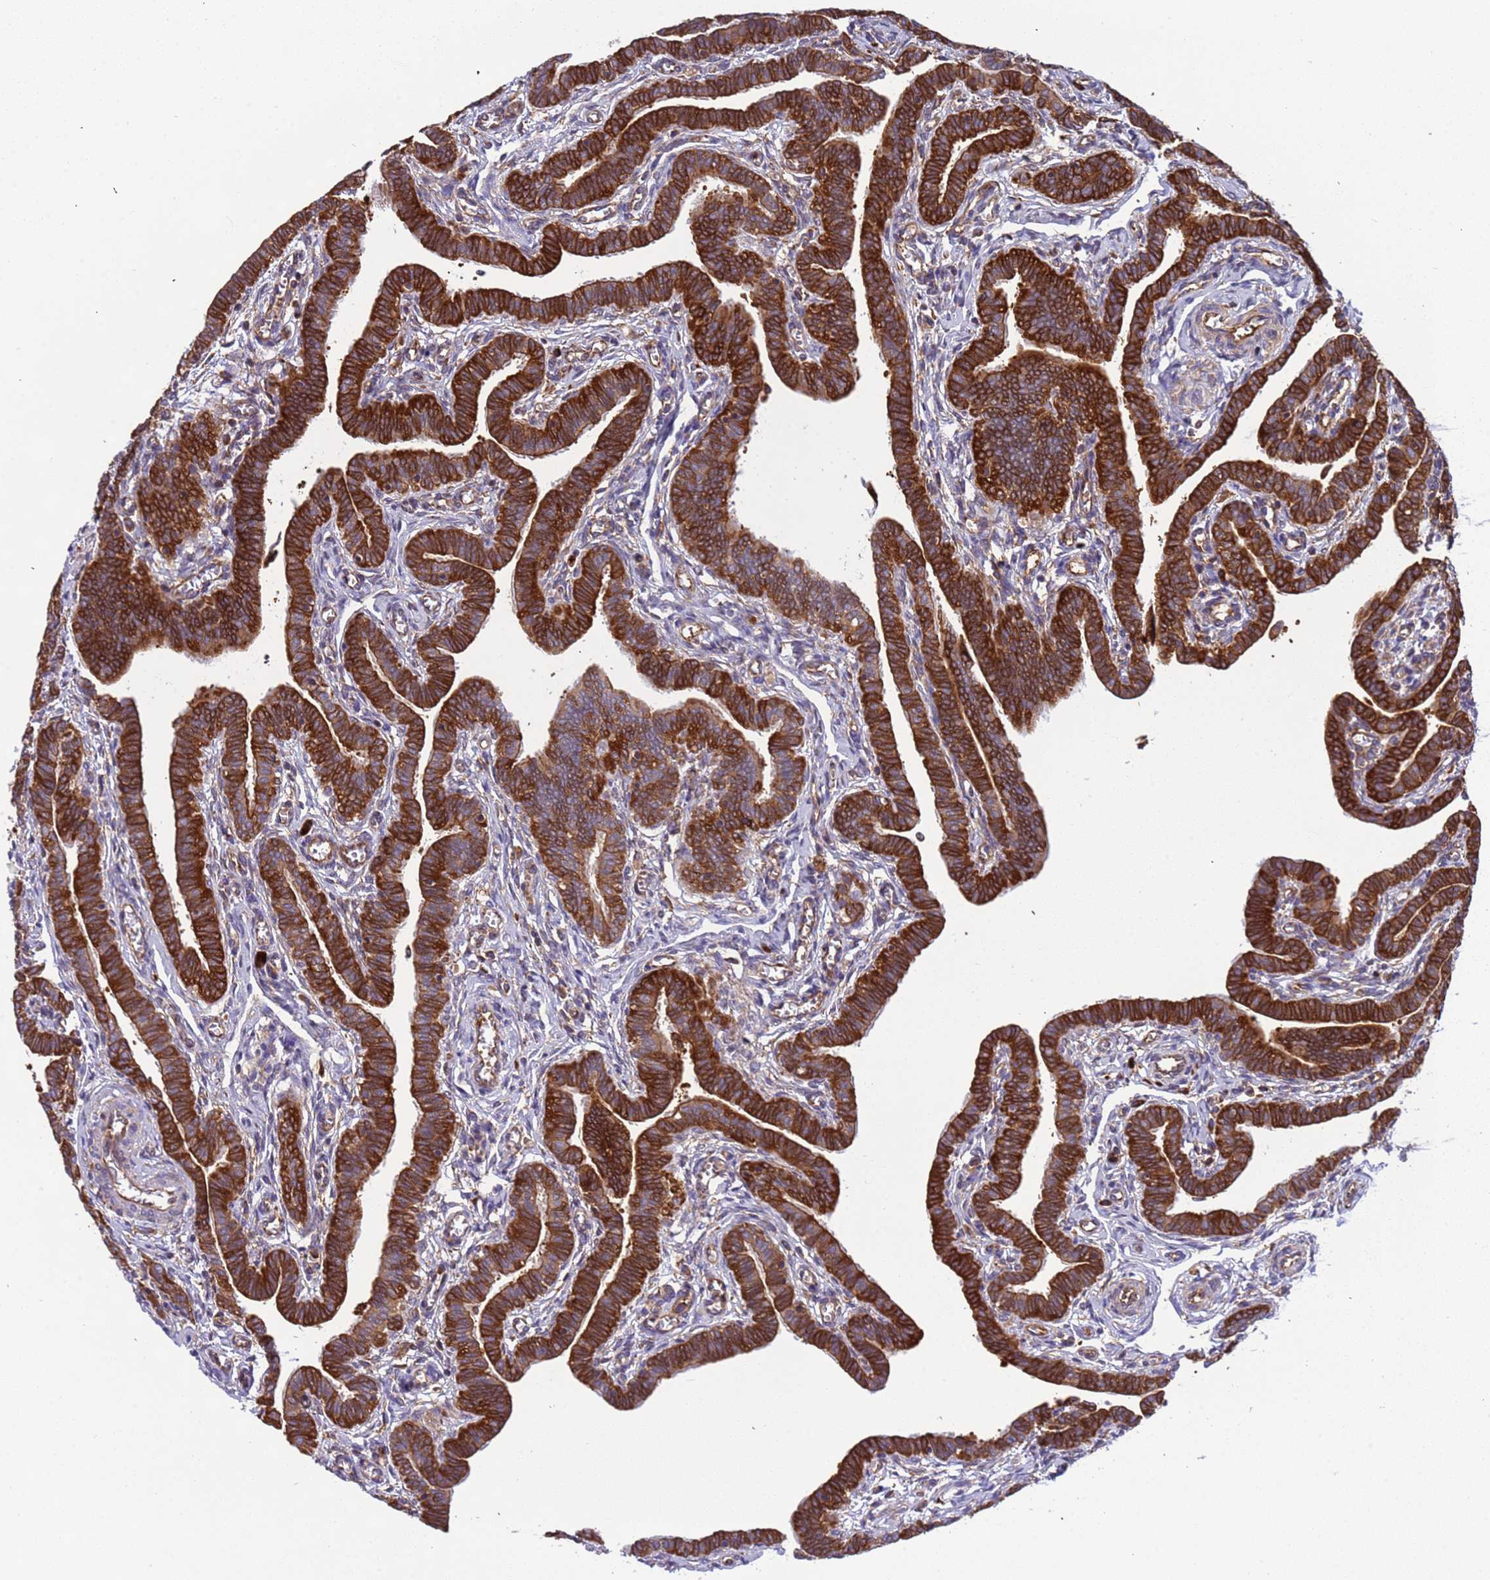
{"staining": {"intensity": "strong", "quantity": ">75%", "location": "cytoplasmic/membranous"}, "tissue": "fallopian tube", "cell_type": "Glandular cells", "image_type": "normal", "snomed": [{"axis": "morphology", "description": "Normal tissue, NOS"}, {"axis": "topography", "description": "Fallopian tube"}], "caption": "This is an image of IHC staining of benign fallopian tube, which shows strong positivity in the cytoplasmic/membranous of glandular cells.", "gene": "RPL36", "patient": {"sex": "female", "age": 36}}